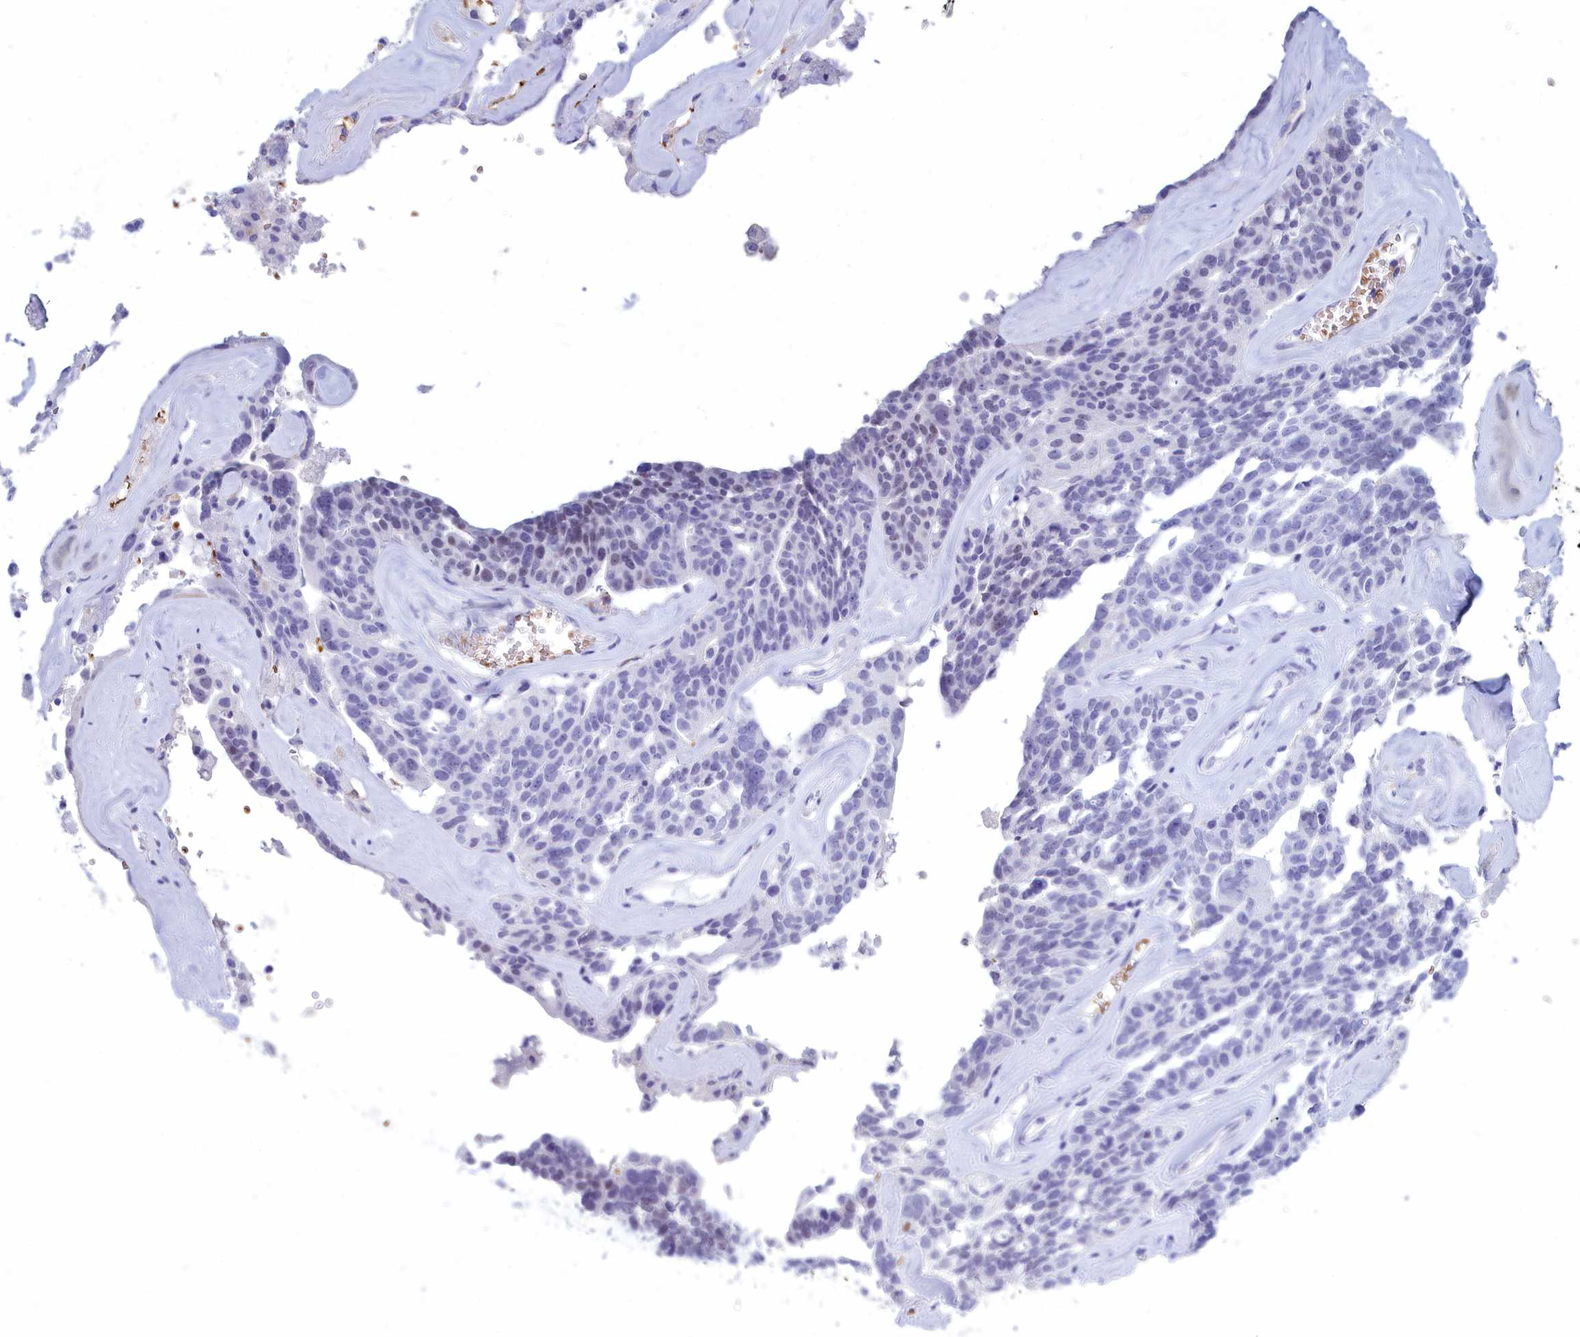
{"staining": {"intensity": "negative", "quantity": "none", "location": "none"}, "tissue": "ovarian cancer", "cell_type": "Tumor cells", "image_type": "cancer", "snomed": [{"axis": "morphology", "description": "Cystadenocarcinoma, serous, NOS"}, {"axis": "topography", "description": "Ovary"}], "caption": "An image of human ovarian cancer (serous cystadenocarcinoma) is negative for staining in tumor cells. The staining is performed using DAB (3,3'-diaminobenzidine) brown chromogen with nuclei counter-stained in using hematoxylin.", "gene": "GAPDHS", "patient": {"sex": "female", "age": 59}}